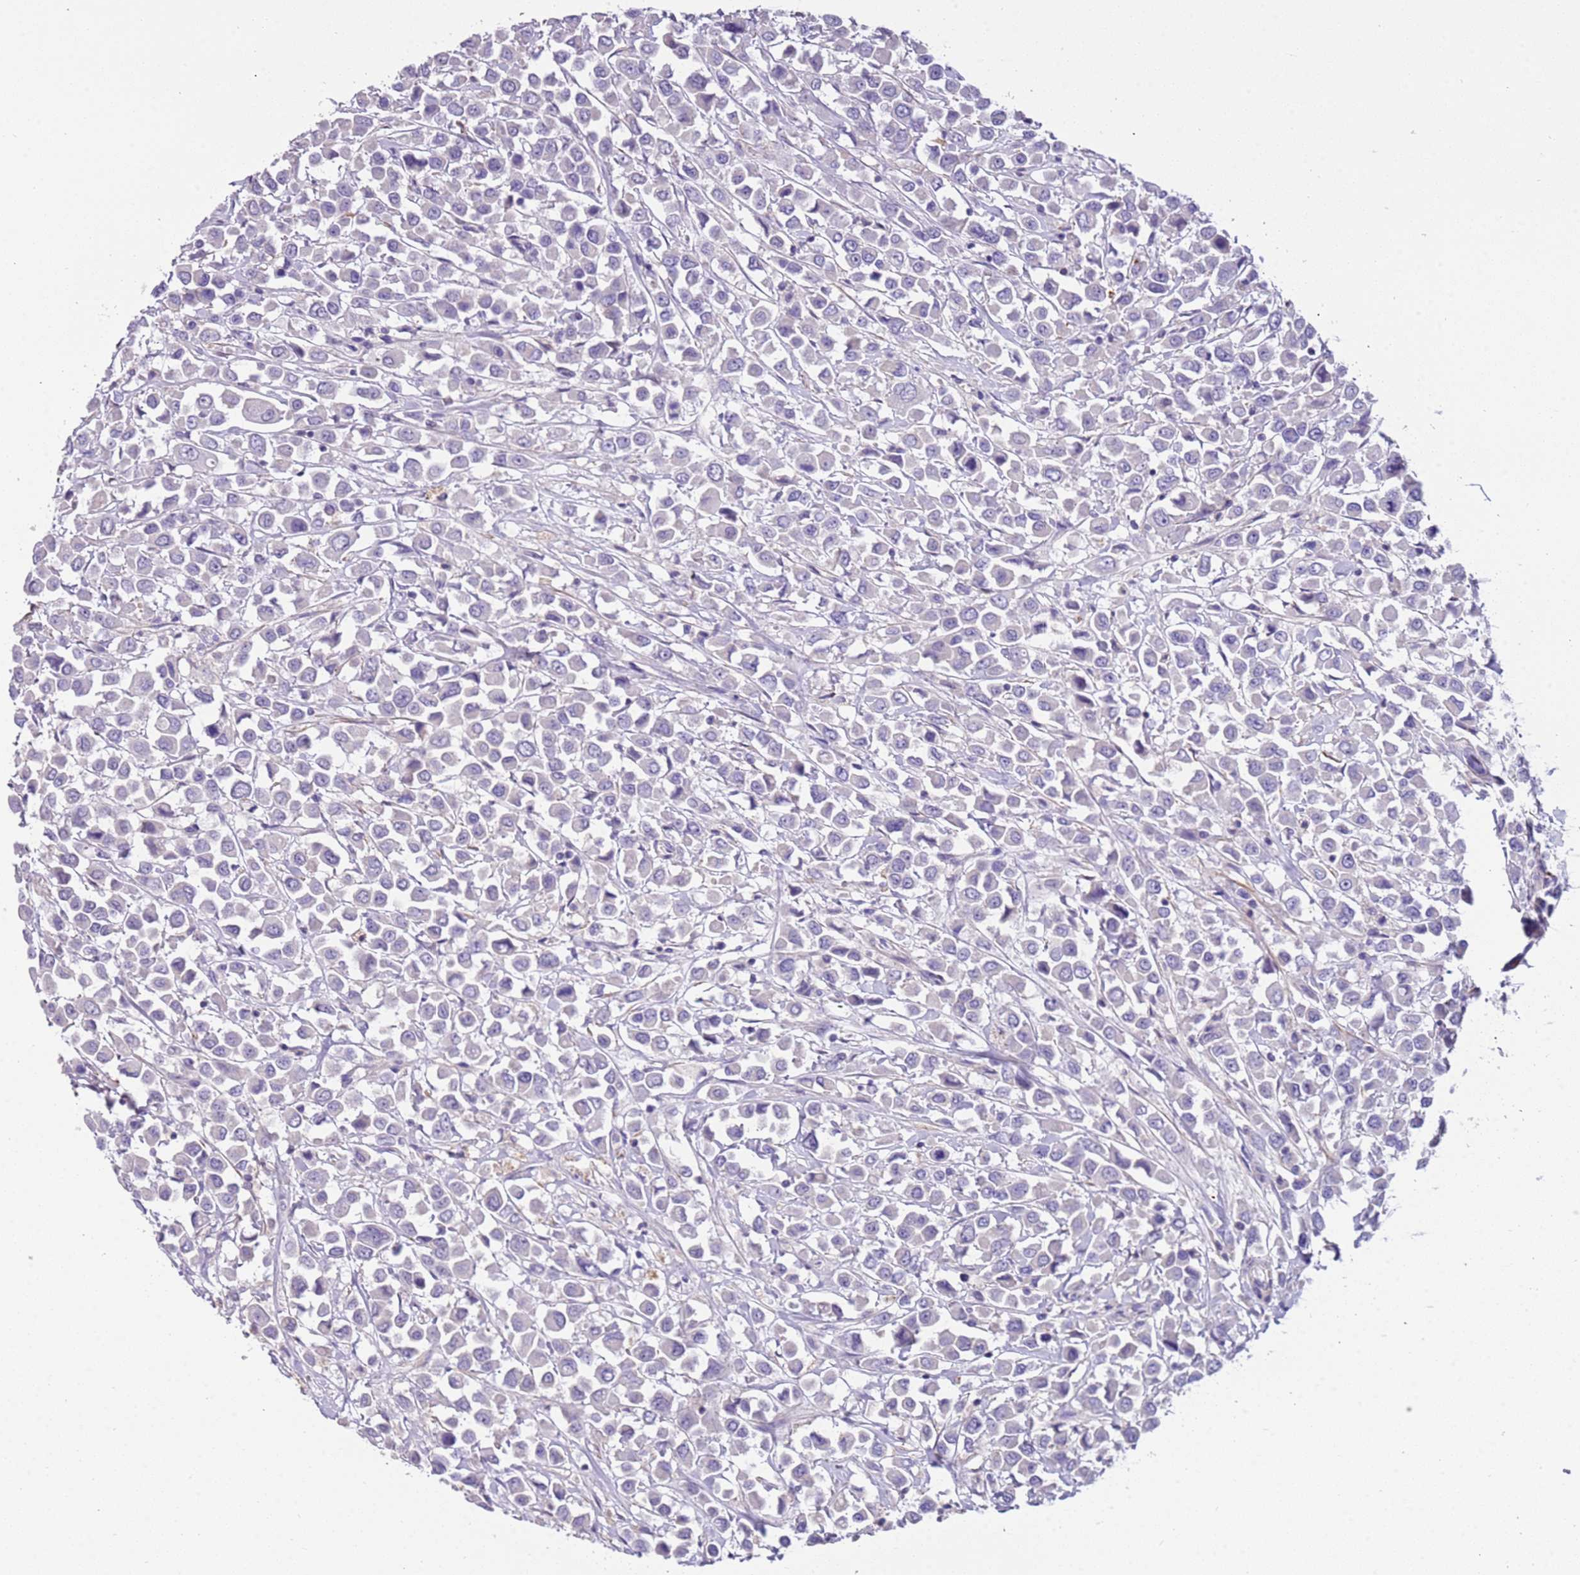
{"staining": {"intensity": "negative", "quantity": "none", "location": "none"}, "tissue": "breast cancer", "cell_type": "Tumor cells", "image_type": "cancer", "snomed": [{"axis": "morphology", "description": "Duct carcinoma"}, {"axis": "topography", "description": "Breast"}], "caption": "Micrograph shows no protein staining in tumor cells of intraductal carcinoma (breast) tissue.", "gene": "PCGF2", "patient": {"sex": "female", "age": 61}}